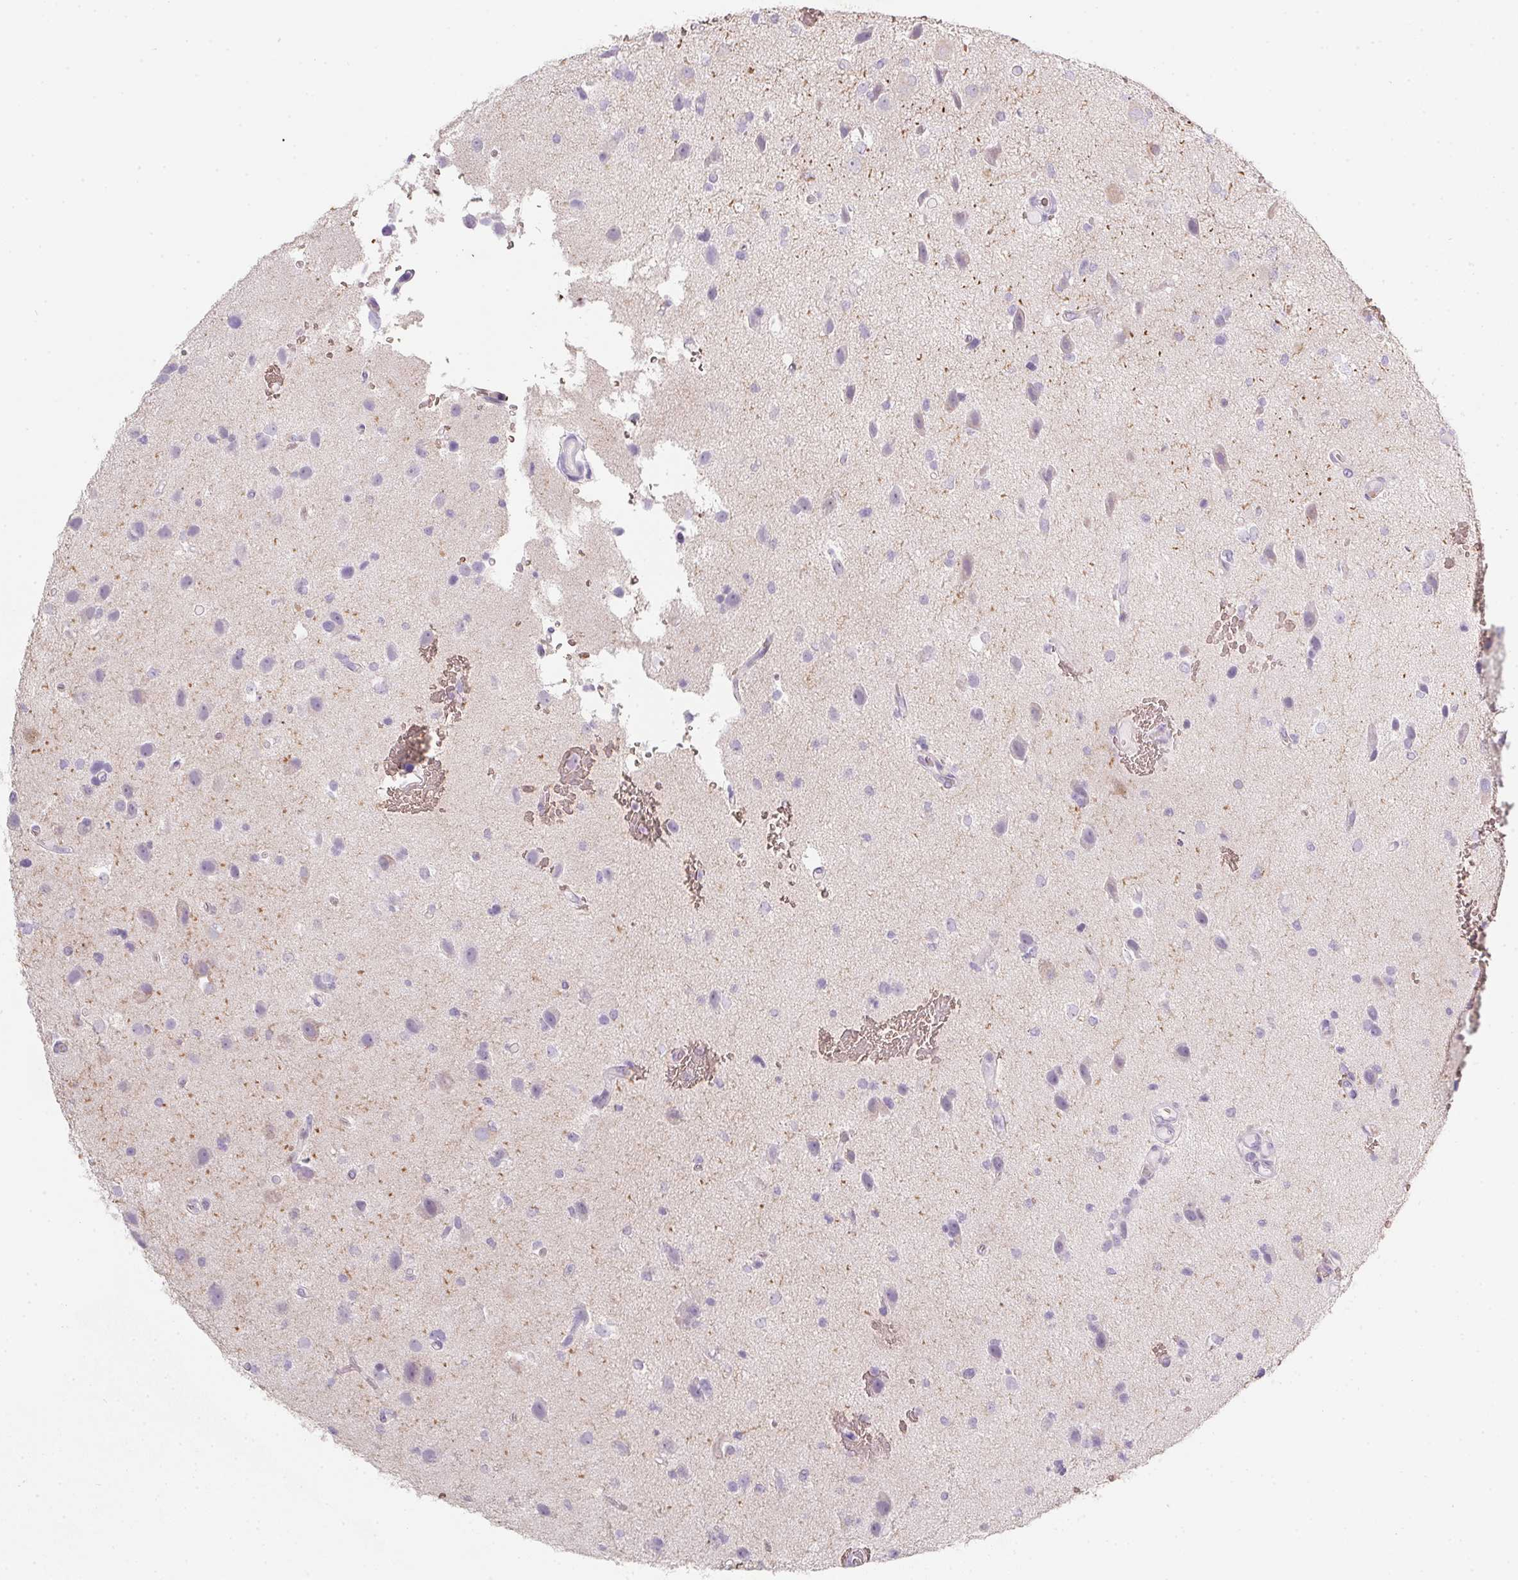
{"staining": {"intensity": "negative", "quantity": "none", "location": "none"}, "tissue": "glioma", "cell_type": "Tumor cells", "image_type": "cancer", "snomed": [{"axis": "morphology", "description": "Glioma, malignant, Low grade"}, {"axis": "topography", "description": "Brain"}], "caption": "This is an IHC micrograph of human malignant glioma (low-grade). There is no staining in tumor cells.", "gene": "DCD", "patient": {"sex": "female", "age": 32}}